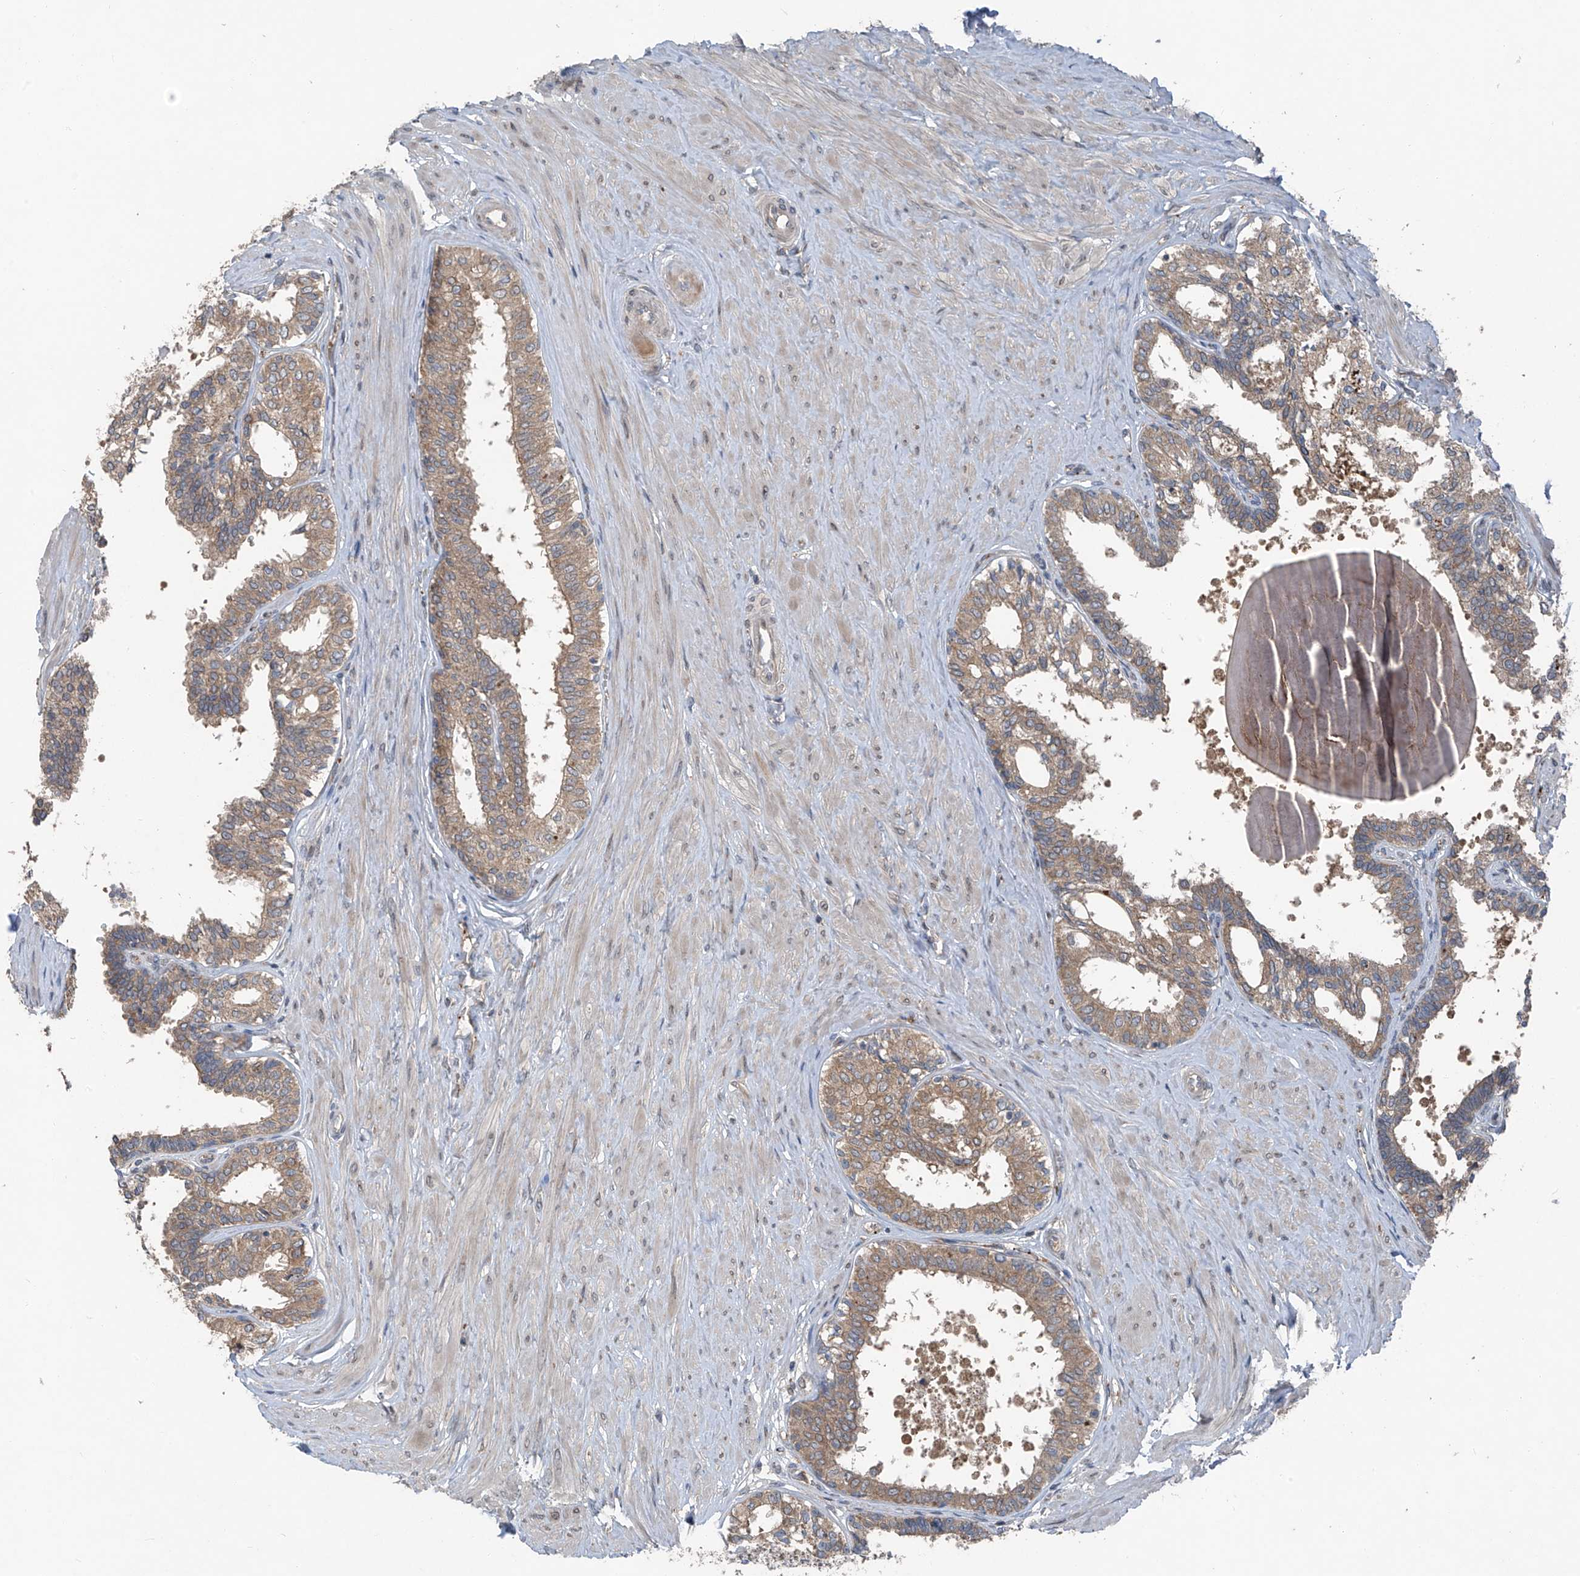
{"staining": {"intensity": "moderate", "quantity": ">75%", "location": "cytoplasmic/membranous"}, "tissue": "prostate", "cell_type": "Glandular cells", "image_type": "normal", "snomed": [{"axis": "morphology", "description": "Normal tissue, NOS"}, {"axis": "topography", "description": "Prostate"}], "caption": "Immunohistochemistry micrograph of unremarkable human prostate stained for a protein (brown), which demonstrates medium levels of moderate cytoplasmic/membranous staining in approximately >75% of glandular cells.", "gene": "FOXRED2", "patient": {"sex": "male", "age": 48}}